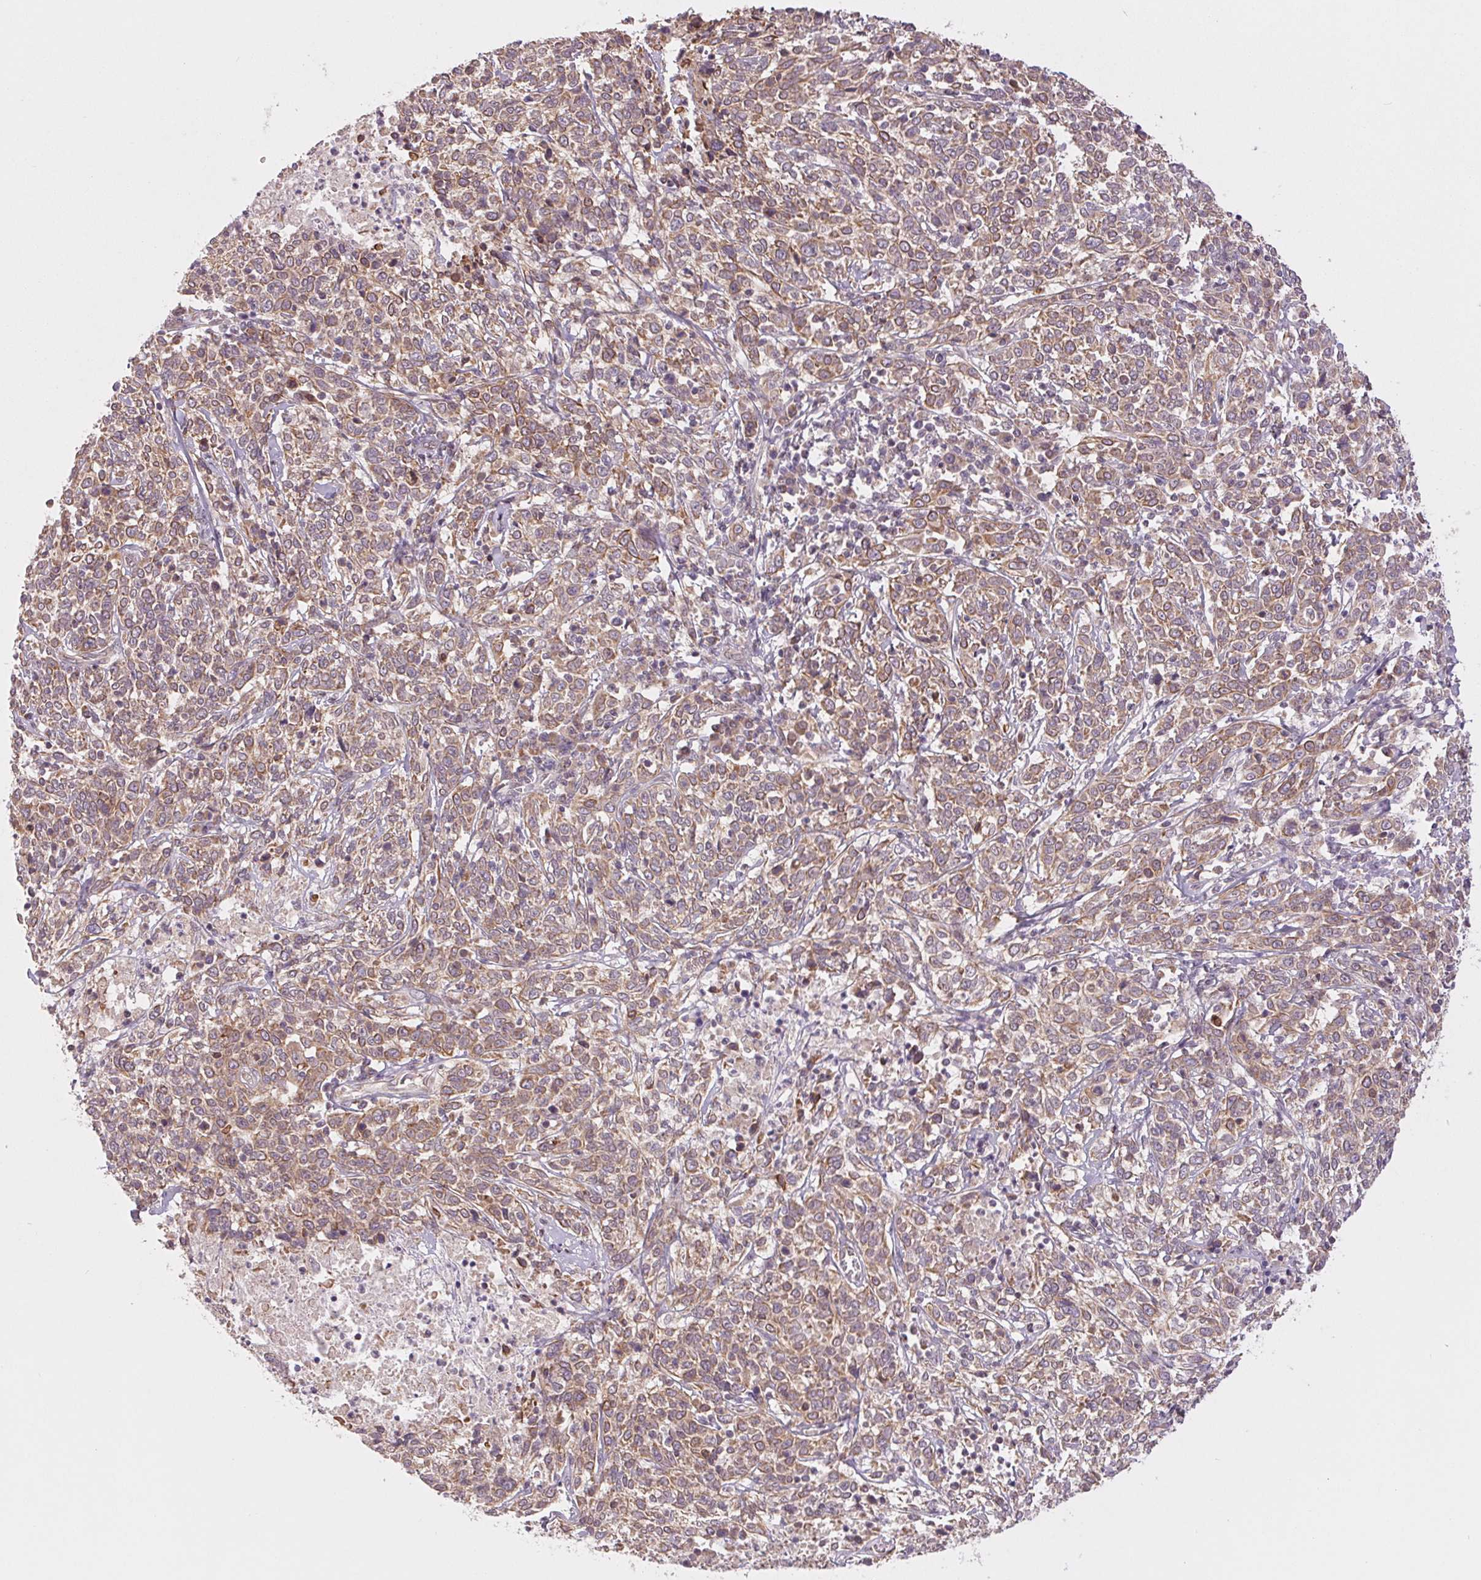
{"staining": {"intensity": "moderate", "quantity": ">75%", "location": "cytoplasmic/membranous"}, "tissue": "cervical cancer", "cell_type": "Tumor cells", "image_type": "cancer", "snomed": [{"axis": "morphology", "description": "Squamous cell carcinoma, NOS"}, {"axis": "topography", "description": "Cervix"}], "caption": "Immunohistochemical staining of cervical cancer demonstrates medium levels of moderate cytoplasmic/membranous protein positivity in approximately >75% of tumor cells.", "gene": "MAP3K5", "patient": {"sex": "female", "age": 46}}